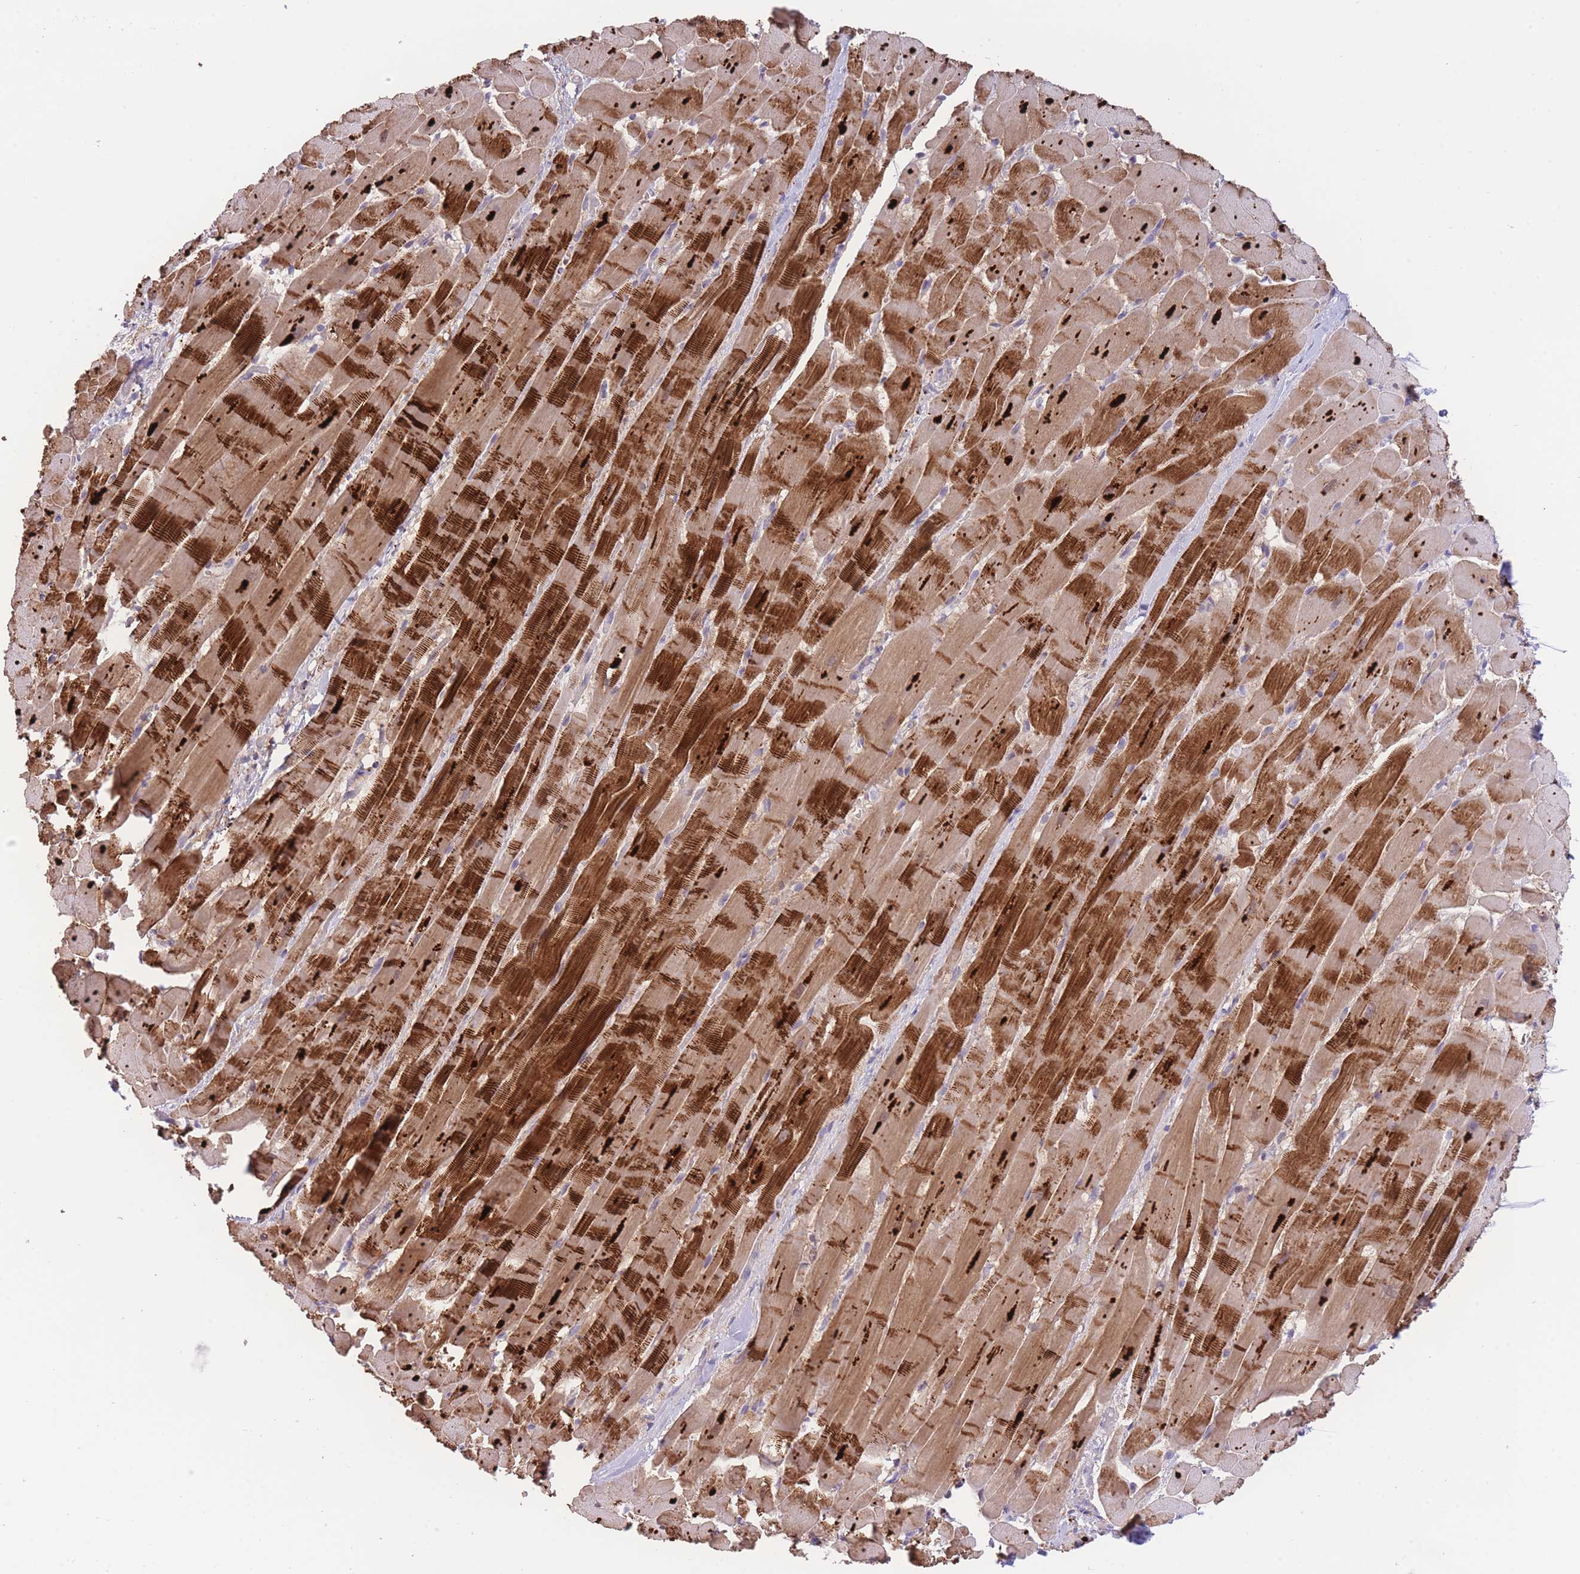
{"staining": {"intensity": "strong", "quantity": "25%-75%", "location": "cytoplasmic/membranous"}, "tissue": "heart muscle", "cell_type": "Cardiomyocytes", "image_type": "normal", "snomed": [{"axis": "morphology", "description": "Normal tissue, NOS"}, {"axis": "topography", "description": "Heart"}], "caption": "A brown stain highlights strong cytoplasmic/membranous staining of a protein in cardiomyocytes of unremarkable heart muscle. (Brightfield microscopy of DAB IHC at high magnification).", "gene": "ENSG00000289258", "patient": {"sex": "male", "age": 37}}